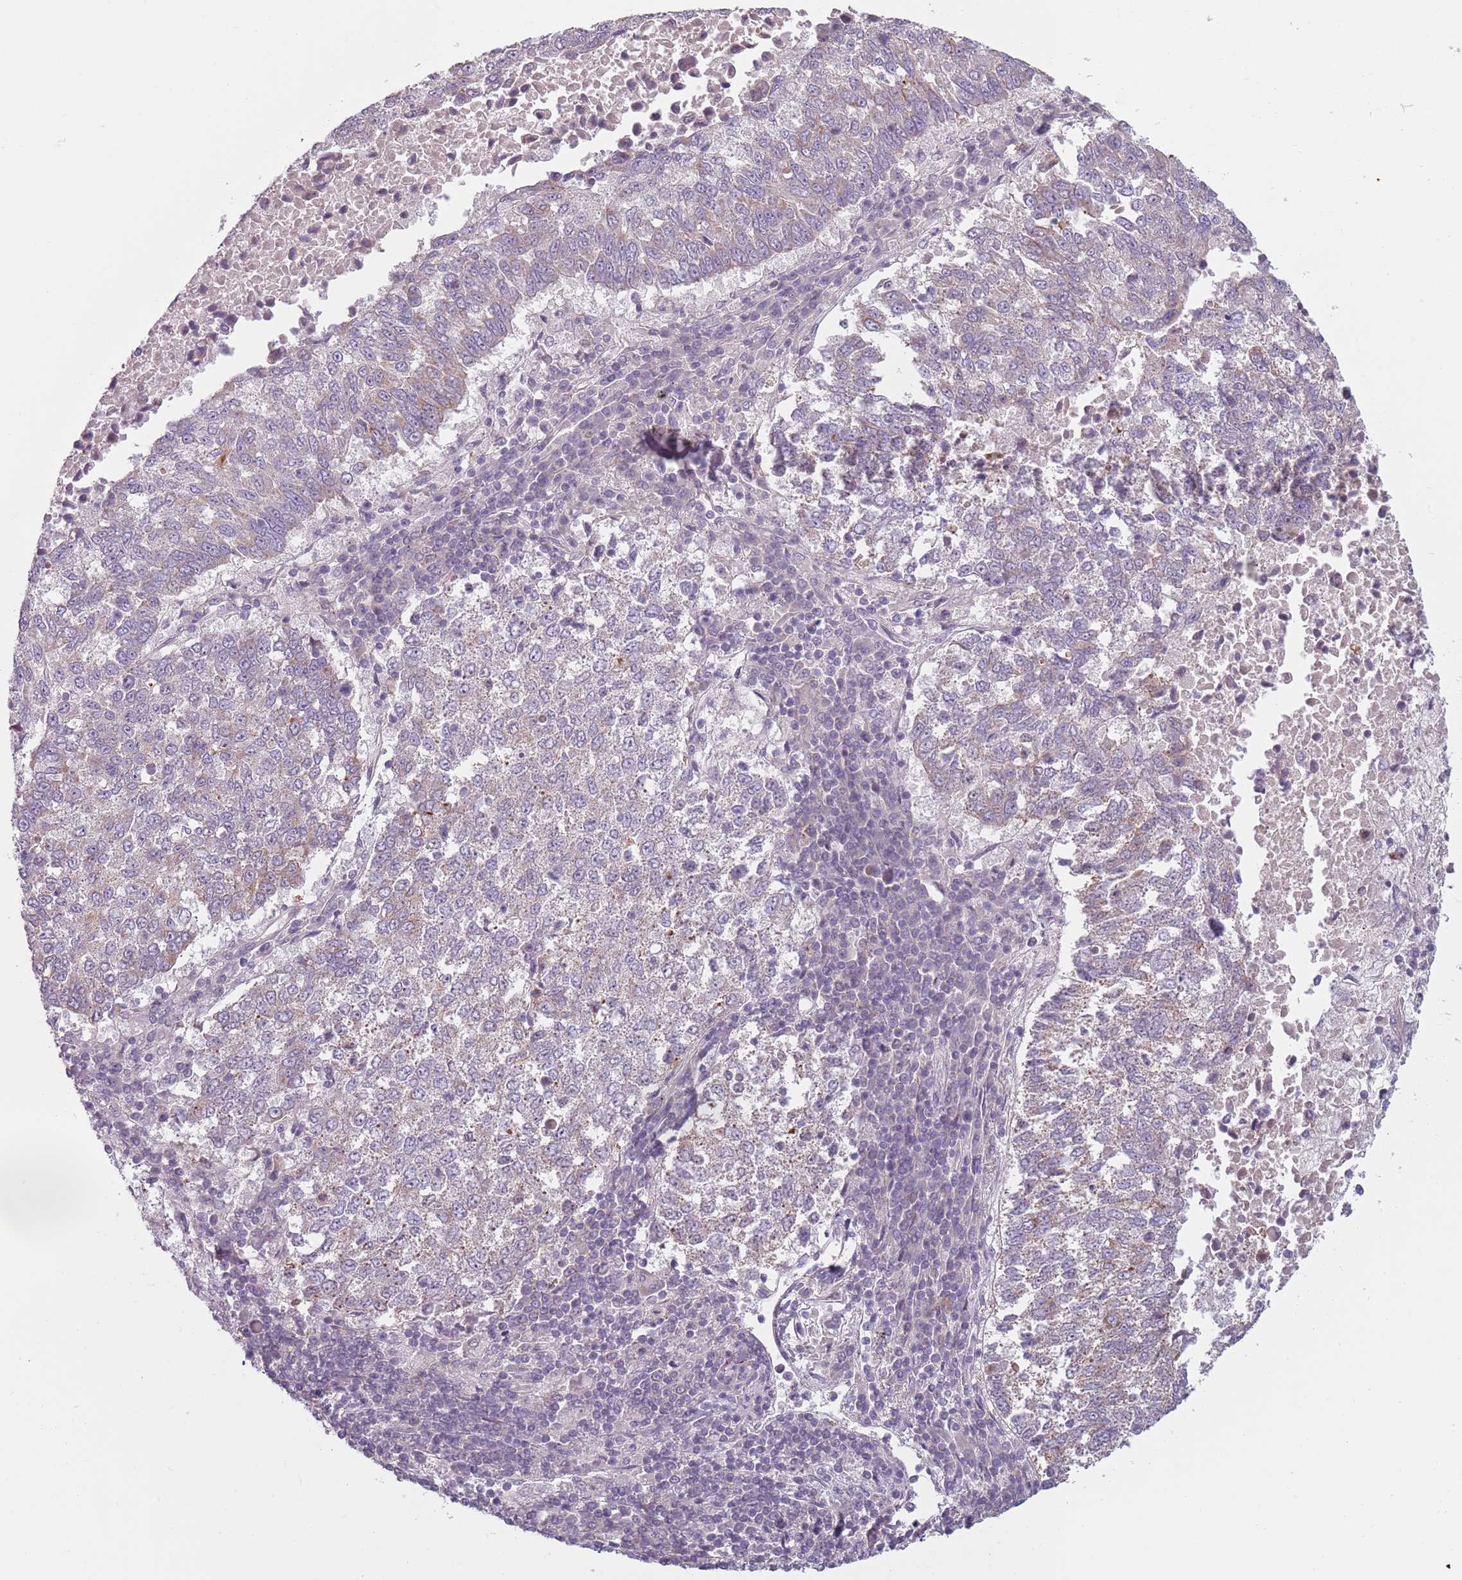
{"staining": {"intensity": "negative", "quantity": "none", "location": "none"}, "tissue": "lung cancer", "cell_type": "Tumor cells", "image_type": "cancer", "snomed": [{"axis": "morphology", "description": "Squamous cell carcinoma, NOS"}, {"axis": "topography", "description": "Lung"}], "caption": "Protein analysis of lung cancer (squamous cell carcinoma) demonstrates no significant staining in tumor cells. (Stains: DAB IHC with hematoxylin counter stain, Microscopy: brightfield microscopy at high magnification).", "gene": "TLCD2", "patient": {"sex": "male", "age": 73}}